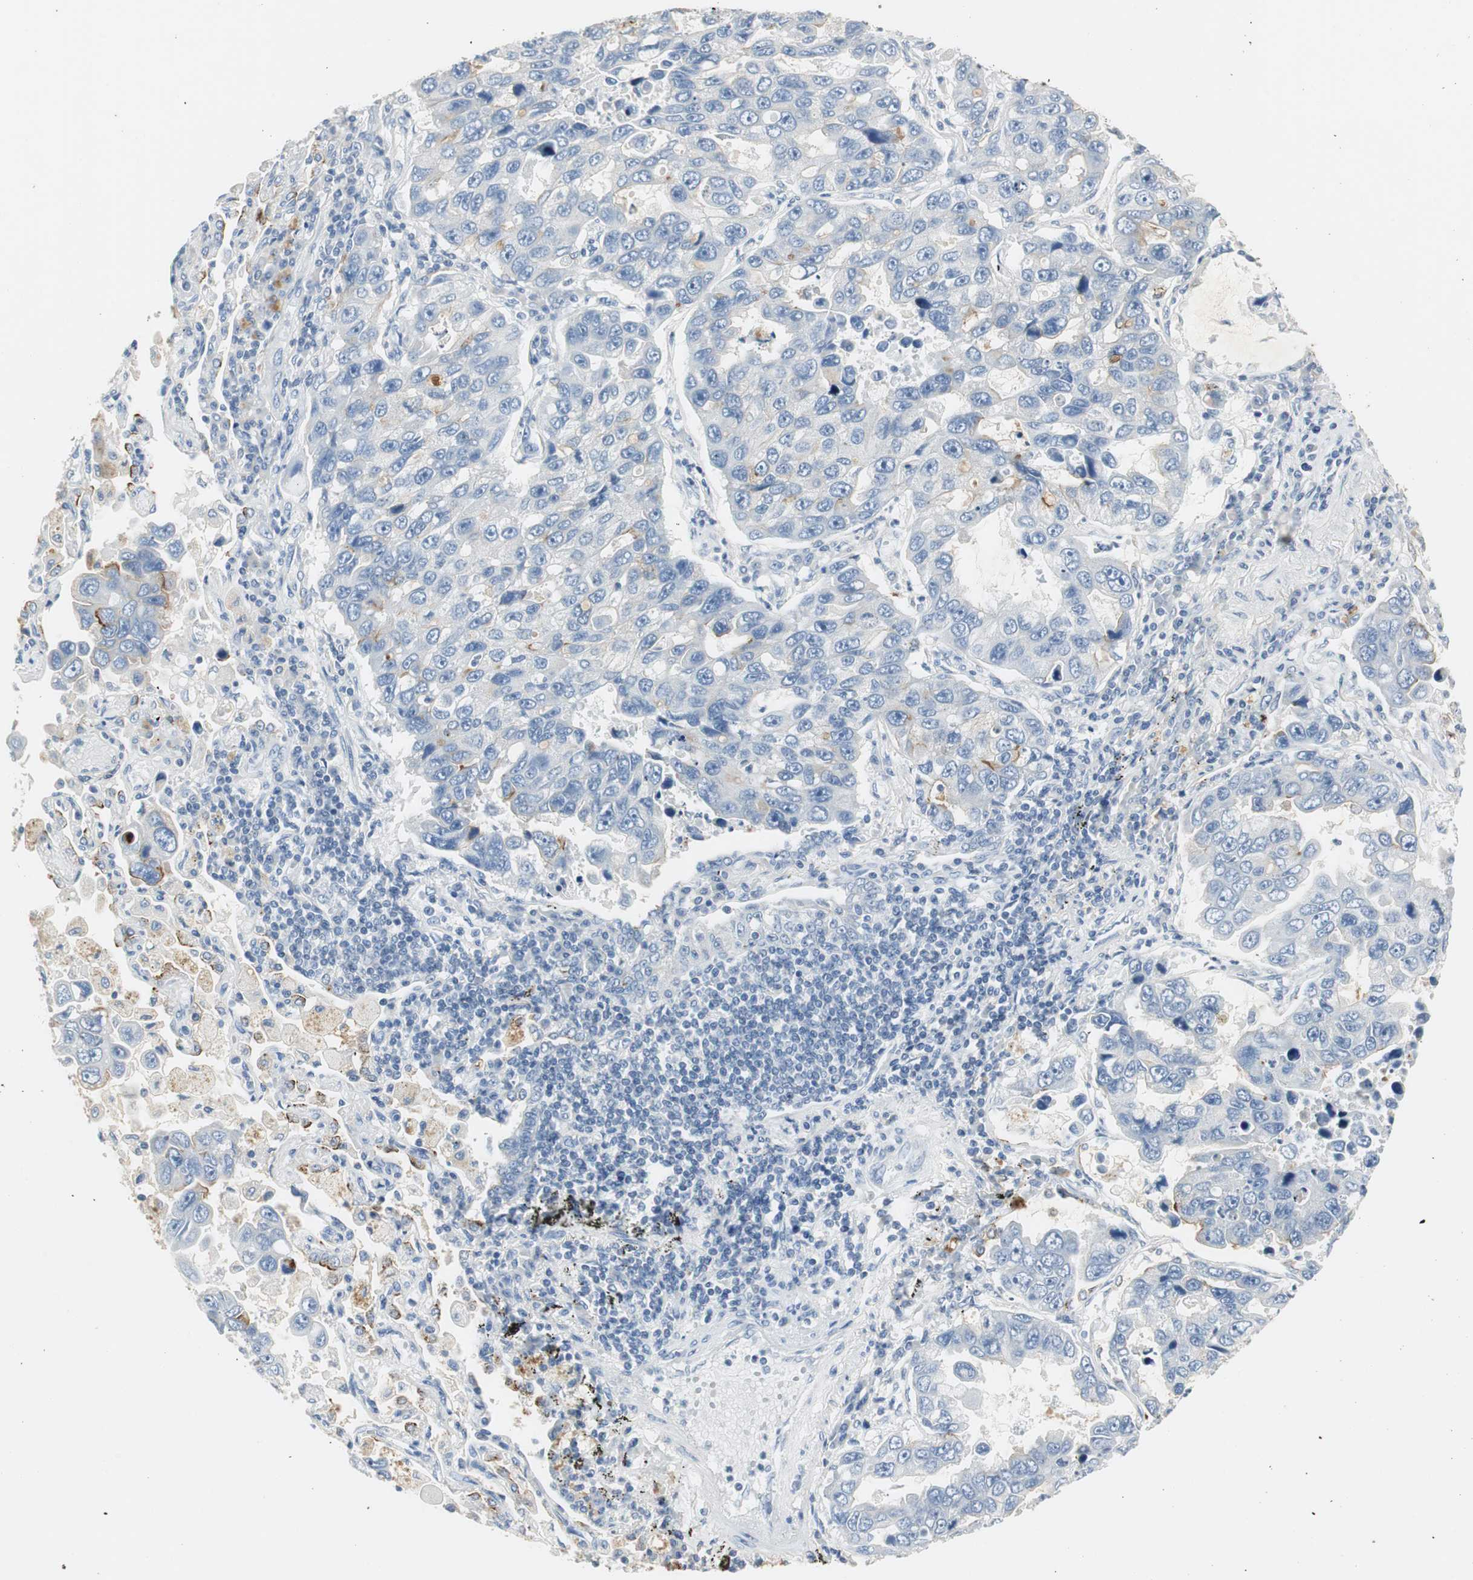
{"staining": {"intensity": "moderate", "quantity": "<25%", "location": "cytoplasmic/membranous"}, "tissue": "lung cancer", "cell_type": "Tumor cells", "image_type": "cancer", "snomed": [{"axis": "morphology", "description": "Adenocarcinoma, NOS"}, {"axis": "topography", "description": "Lung"}], "caption": "Moderate cytoplasmic/membranous positivity for a protein is appreciated in about <25% of tumor cells of adenocarcinoma (lung) using immunohistochemistry (IHC).", "gene": "LRP2", "patient": {"sex": "male", "age": 64}}